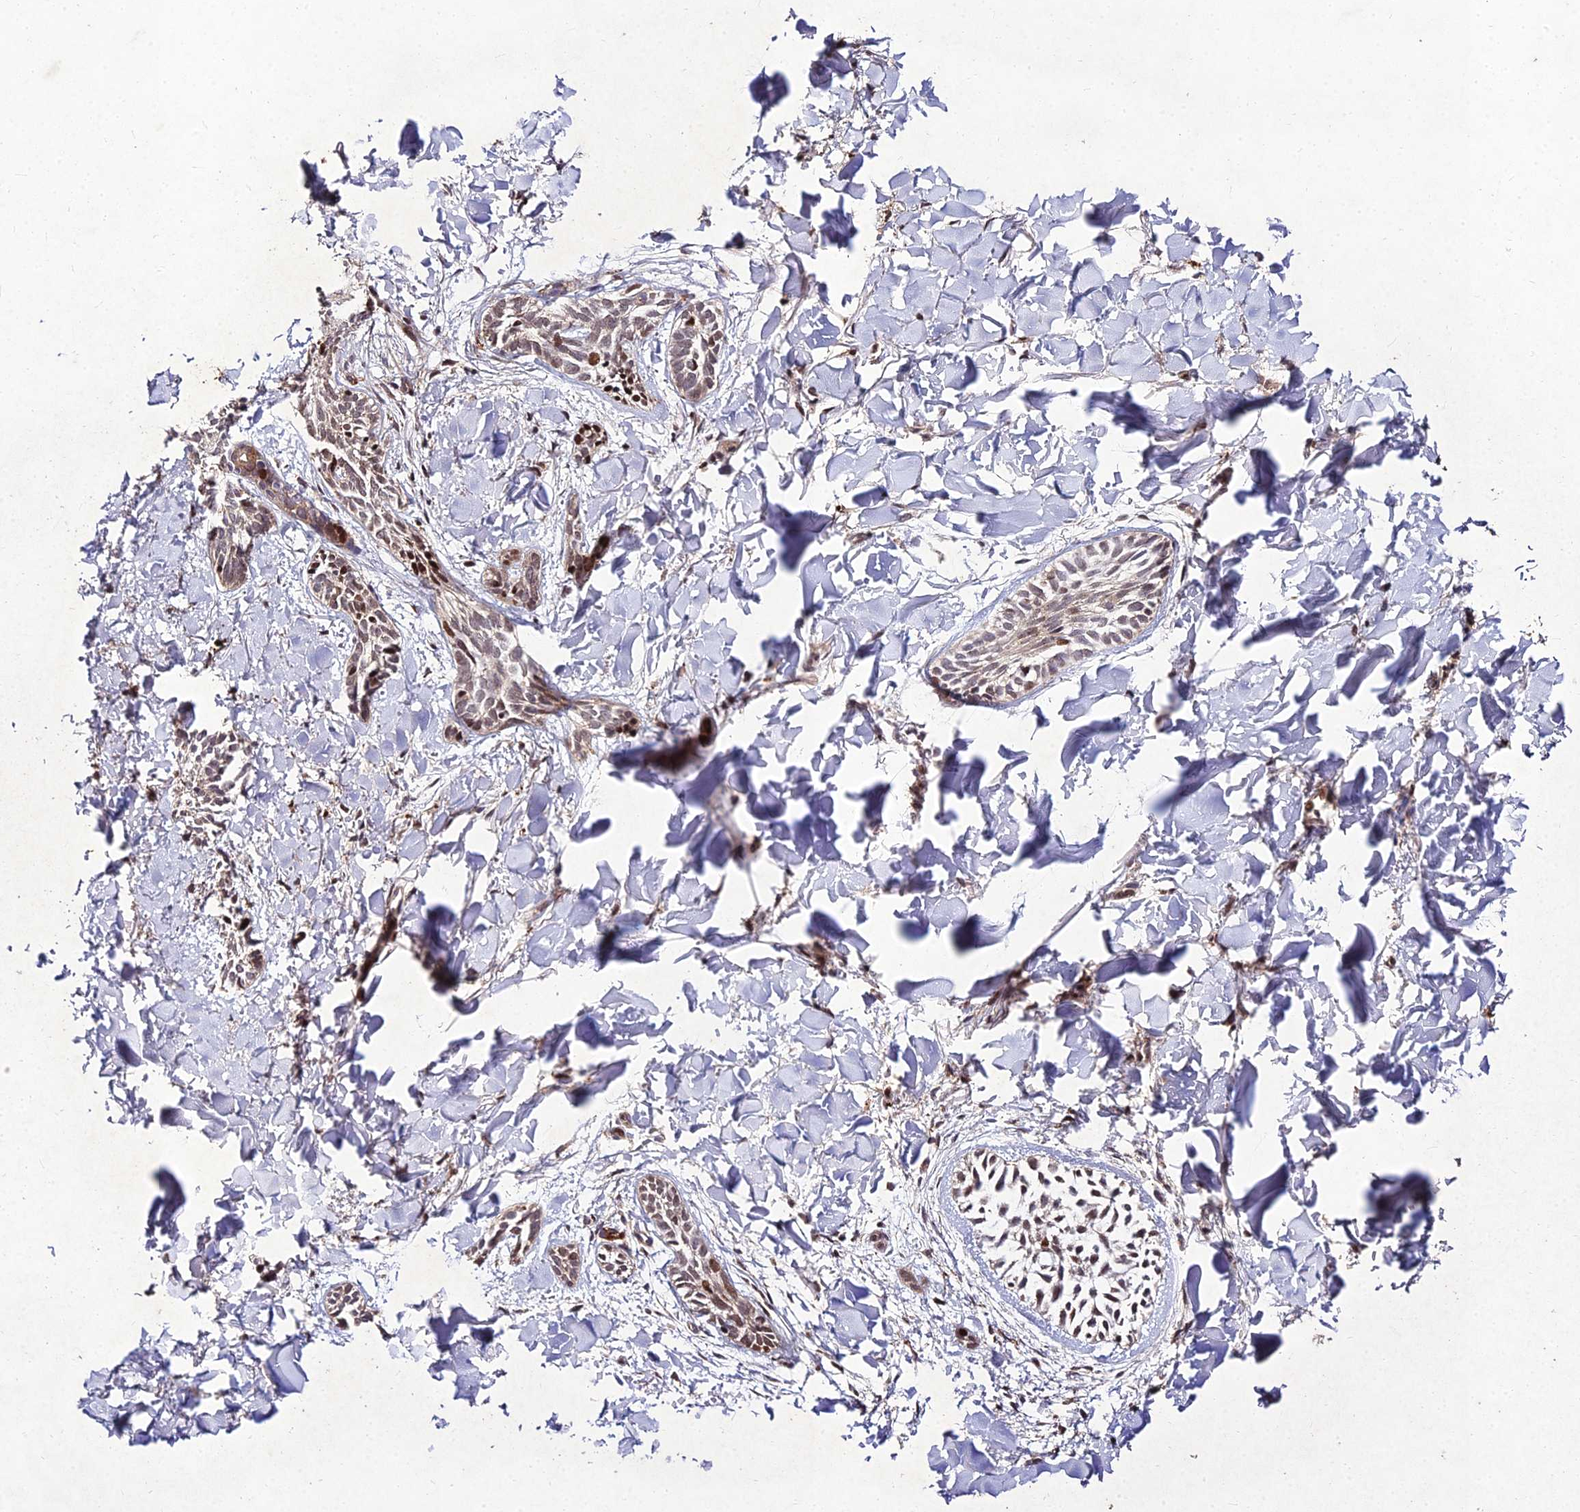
{"staining": {"intensity": "moderate", "quantity": "25%-75%", "location": "nuclear"}, "tissue": "skin cancer", "cell_type": "Tumor cells", "image_type": "cancer", "snomed": [{"axis": "morphology", "description": "Basal cell carcinoma"}, {"axis": "topography", "description": "Skin"}], "caption": "Skin cancer (basal cell carcinoma) stained with IHC demonstrates moderate nuclear positivity in approximately 25%-75% of tumor cells. (DAB (3,3'-diaminobenzidine) IHC, brown staining for protein, blue staining for nuclei).", "gene": "MKKS", "patient": {"sex": "female", "age": 59}}